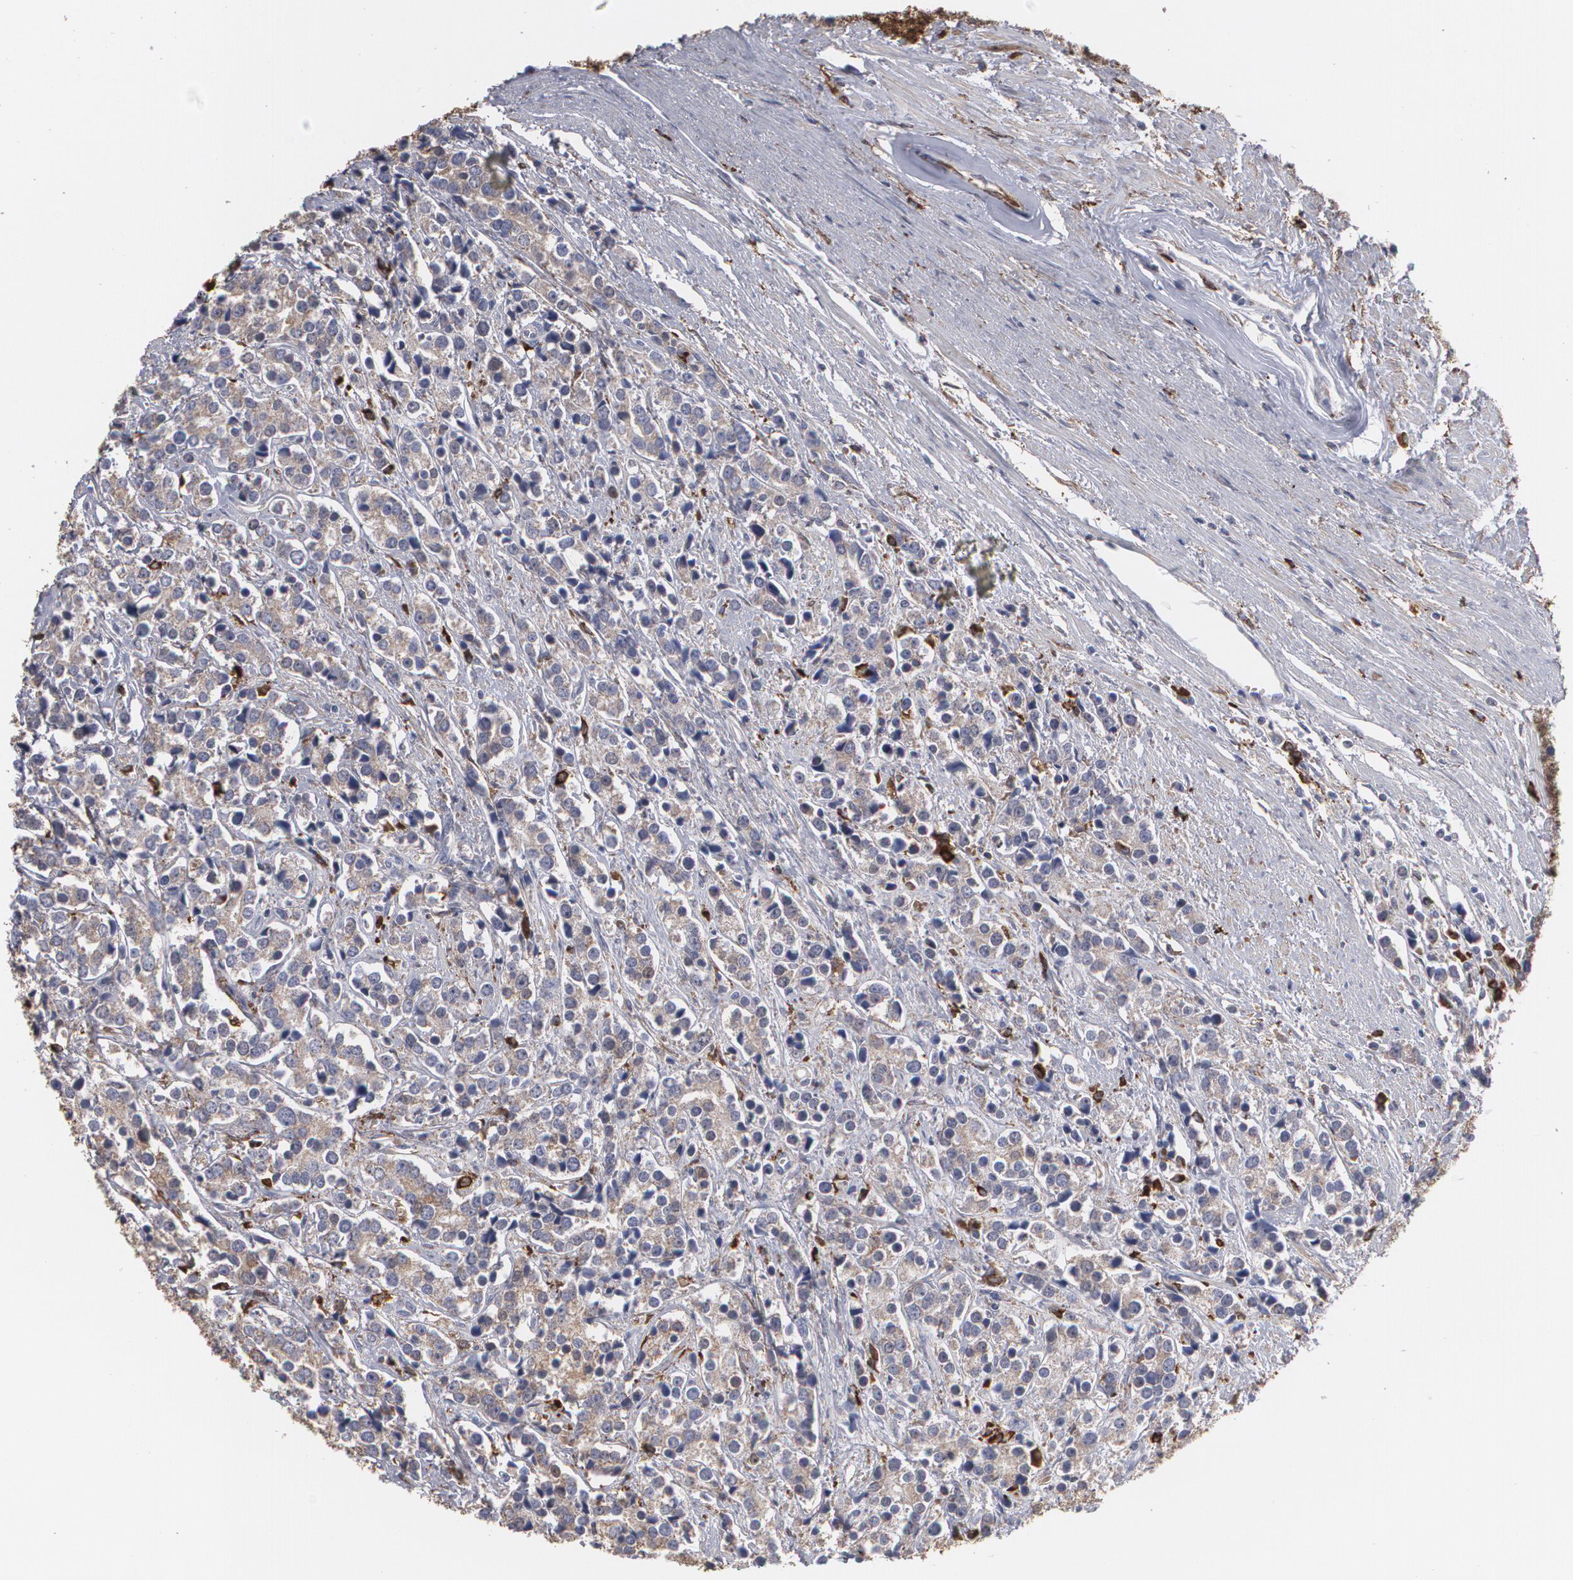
{"staining": {"intensity": "weak", "quantity": ">75%", "location": "cytoplasmic/membranous"}, "tissue": "prostate cancer", "cell_type": "Tumor cells", "image_type": "cancer", "snomed": [{"axis": "morphology", "description": "Adenocarcinoma, High grade"}, {"axis": "topography", "description": "Prostate"}], "caption": "IHC photomicrograph of neoplastic tissue: adenocarcinoma (high-grade) (prostate) stained using immunohistochemistry exhibits low levels of weak protein expression localized specifically in the cytoplasmic/membranous of tumor cells, appearing as a cytoplasmic/membranous brown color.", "gene": "ODC1", "patient": {"sex": "male", "age": 71}}